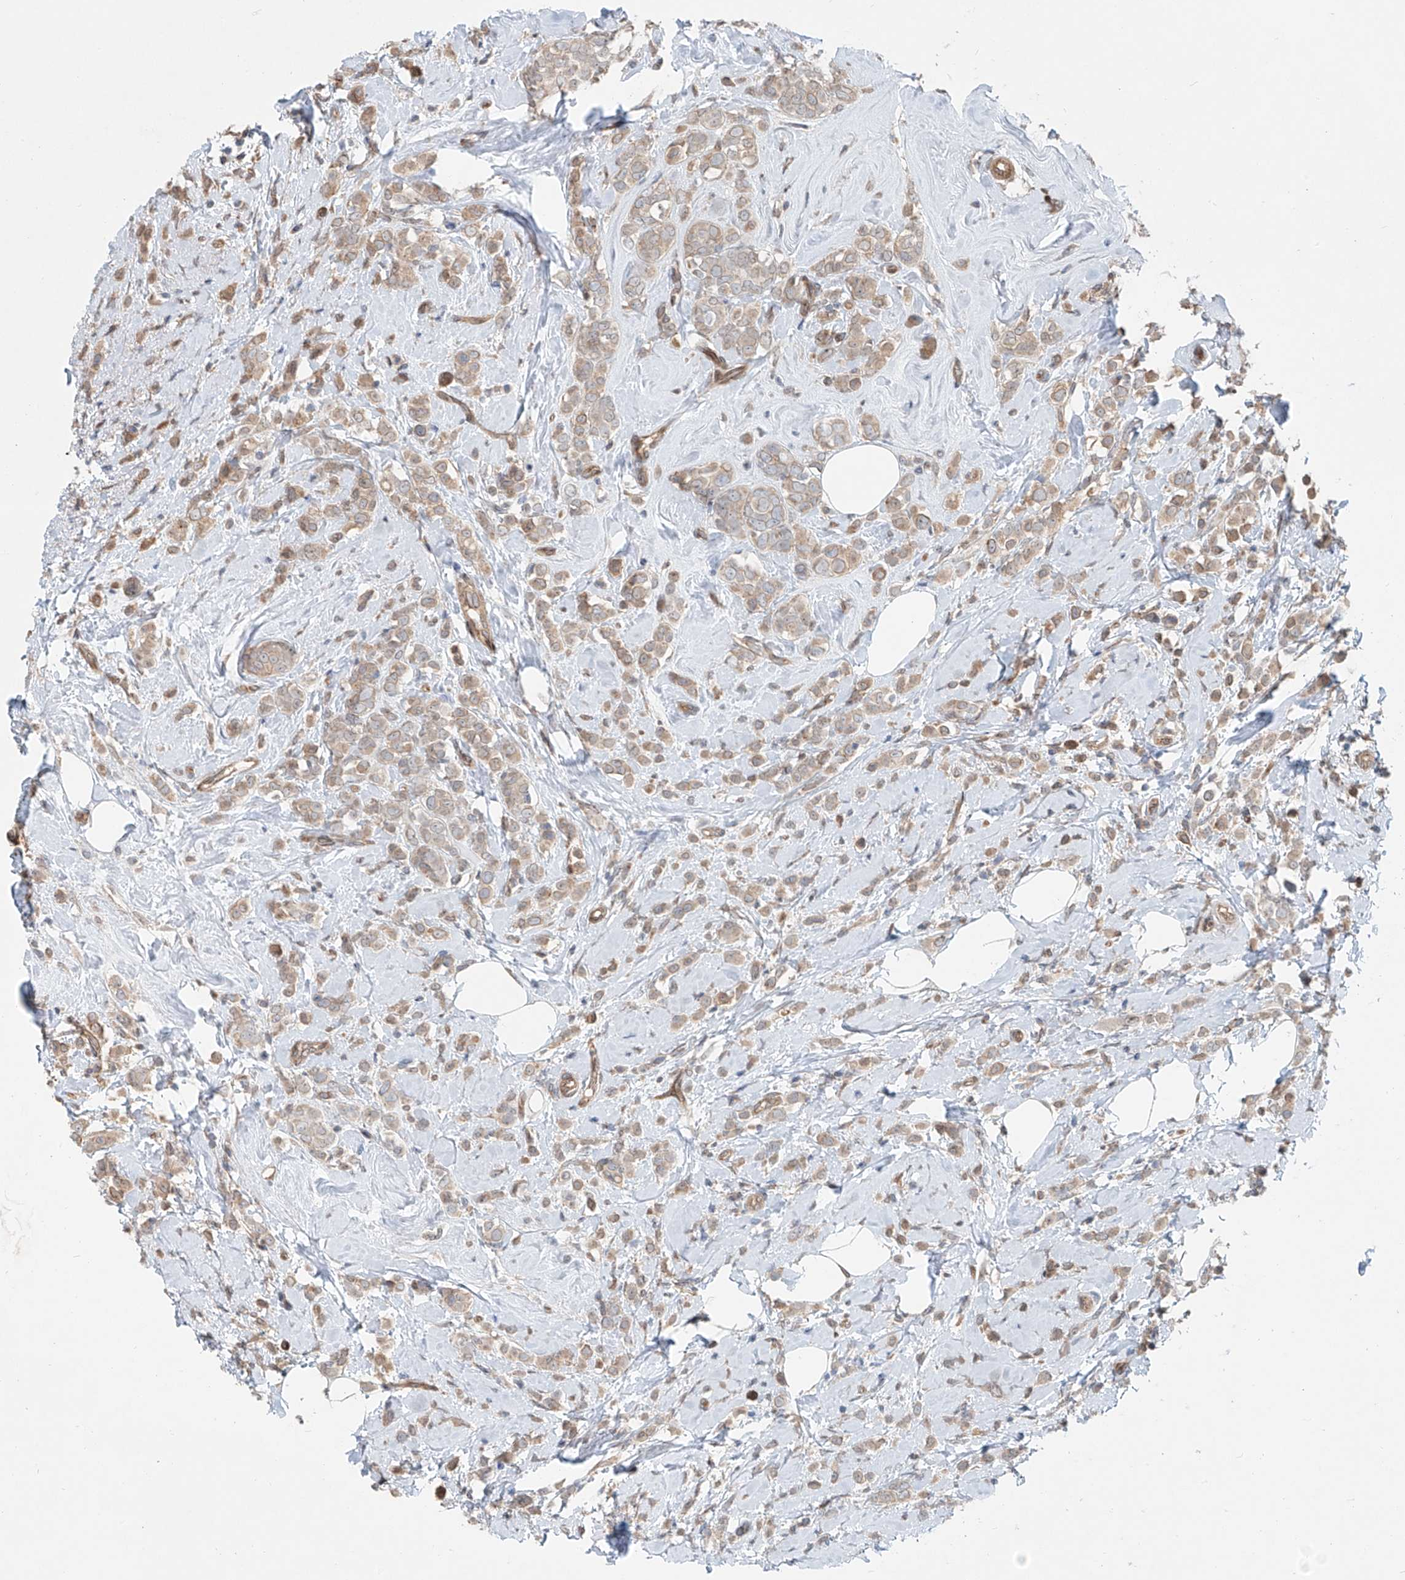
{"staining": {"intensity": "weak", "quantity": "25%-75%", "location": "cytoplasmic/membranous"}, "tissue": "breast cancer", "cell_type": "Tumor cells", "image_type": "cancer", "snomed": [{"axis": "morphology", "description": "Lobular carcinoma"}, {"axis": "topography", "description": "Breast"}], "caption": "A low amount of weak cytoplasmic/membranous positivity is appreciated in approximately 25%-75% of tumor cells in lobular carcinoma (breast) tissue. (DAB = brown stain, brightfield microscopy at high magnification).", "gene": "SASH1", "patient": {"sex": "female", "age": 47}}